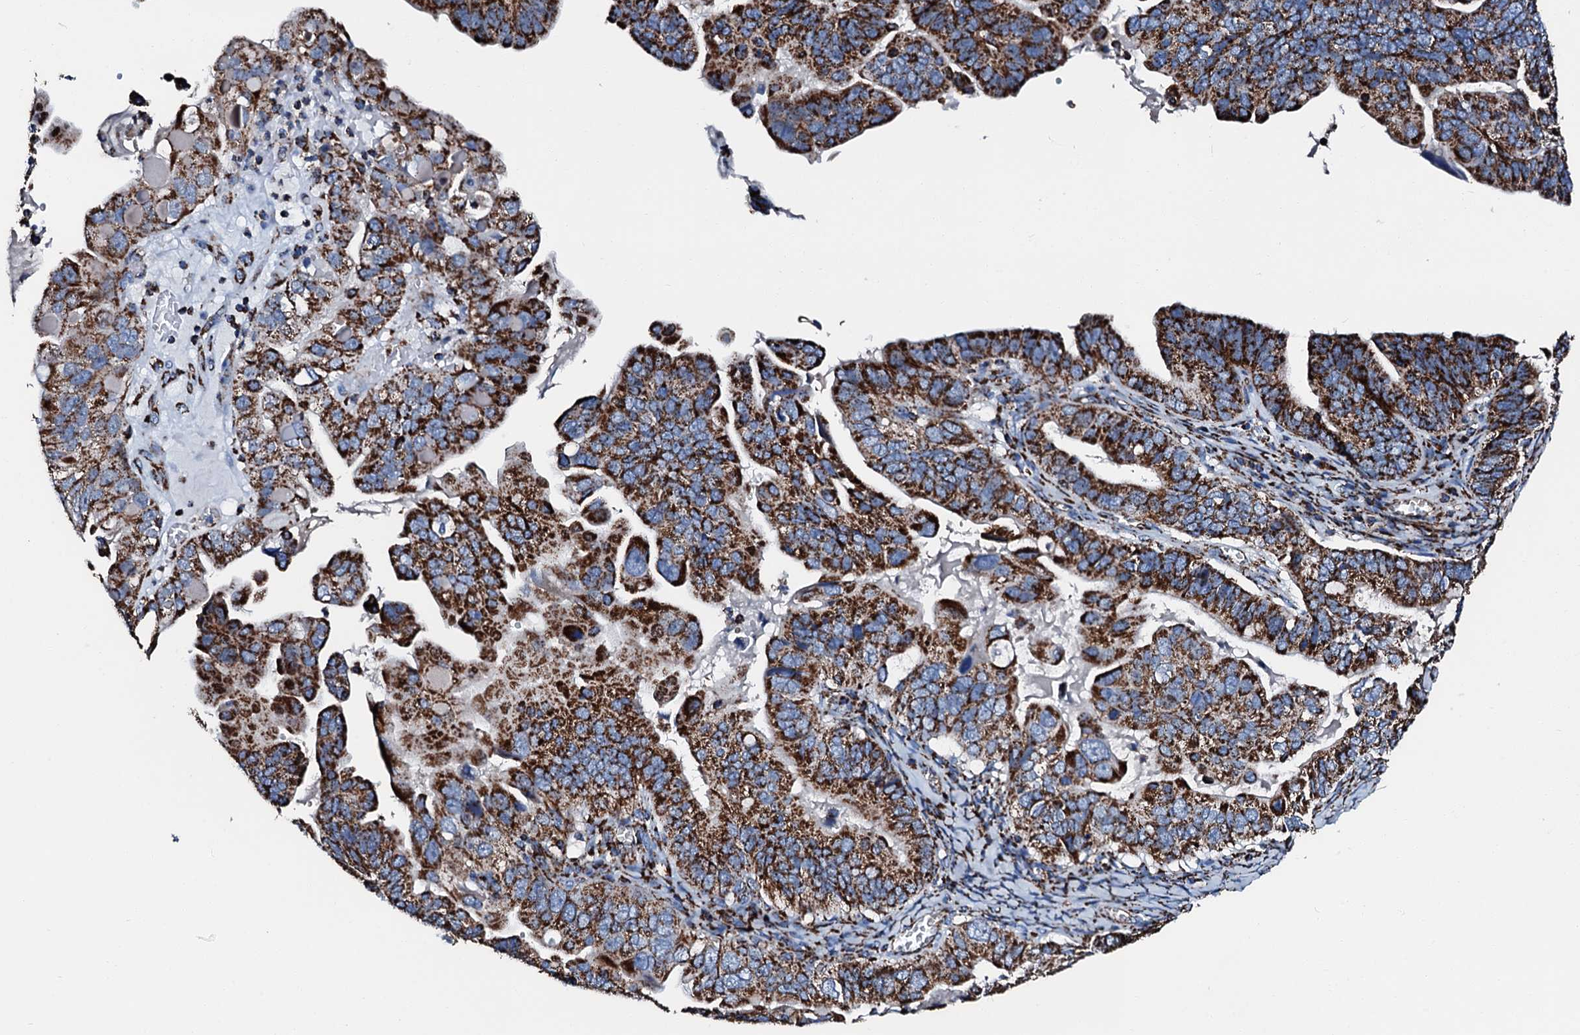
{"staining": {"intensity": "strong", "quantity": ">75%", "location": "cytoplasmic/membranous"}, "tissue": "ovarian cancer", "cell_type": "Tumor cells", "image_type": "cancer", "snomed": [{"axis": "morphology", "description": "Cystadenocarcinoma, serous, NOS"}, {"axis": "topography", "description": "Ovary"}], "caption": "IHC micrograph of neoplastic tissue: human ovarian serous cystadenocarcinoma stained using immunohistochemistry (IHC) reveals high levels of strong protein expression localized specifically in the cytoplasmic/membranous of tumor cells, appearing as a cytoplasmic/membranous brown color.", "gene": "HADH", "patient": {"sex": "female", "age": 56}}